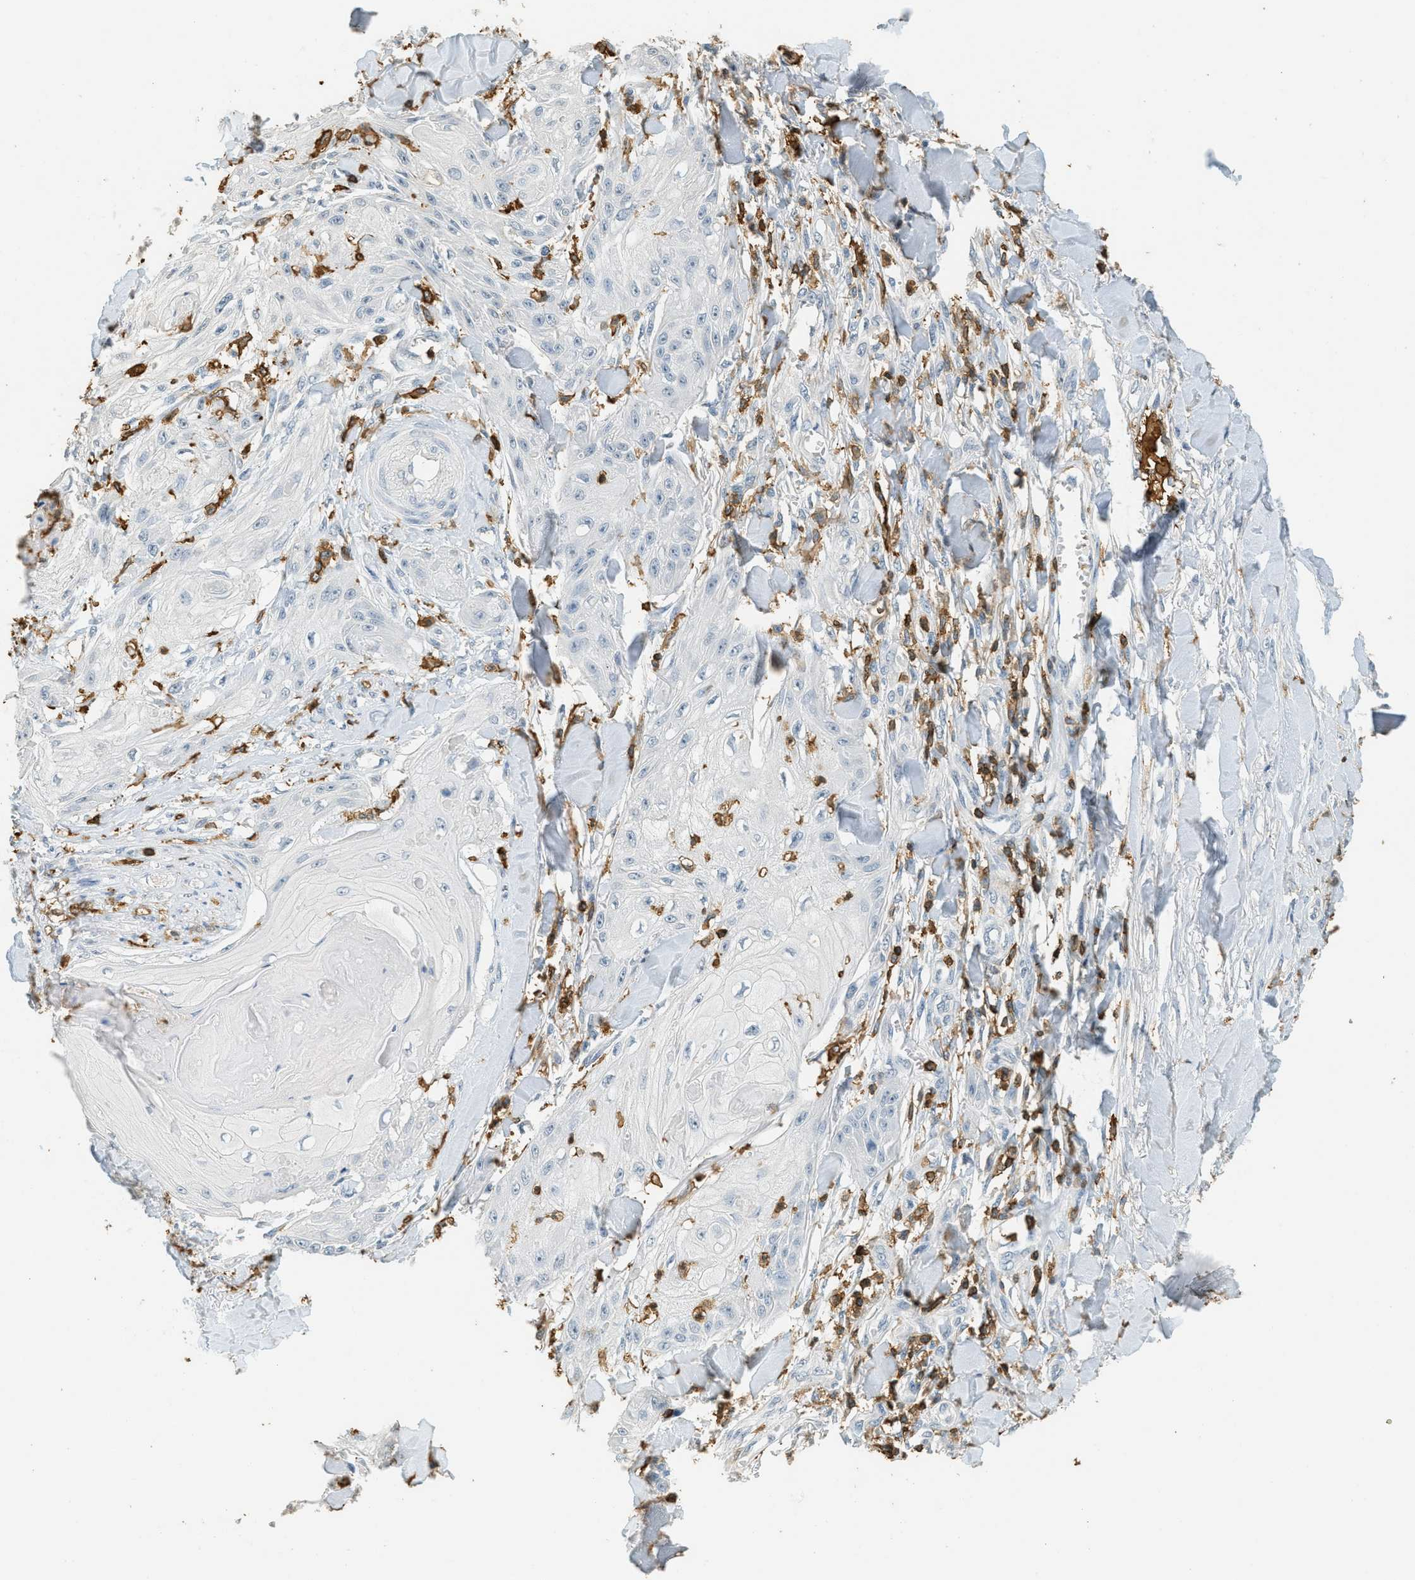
{"staining": {"intensity": "negative", "quantity": "none", "location": "none"}, "tissue": "skin cancer", "cell_type": "Tumor cells", "image_type": "cancer", "snomed": [{"axis": "morphology", "description": "Squamous cell carcinoma, NOS"}, {"axis": "topography", "description": "Skin"}], "caption": "Micrograph shows no protein expression in tumor cells of skin cancer tissue.", "gene": "LSP1", "patient": {"sex": "male", "age": 74}}